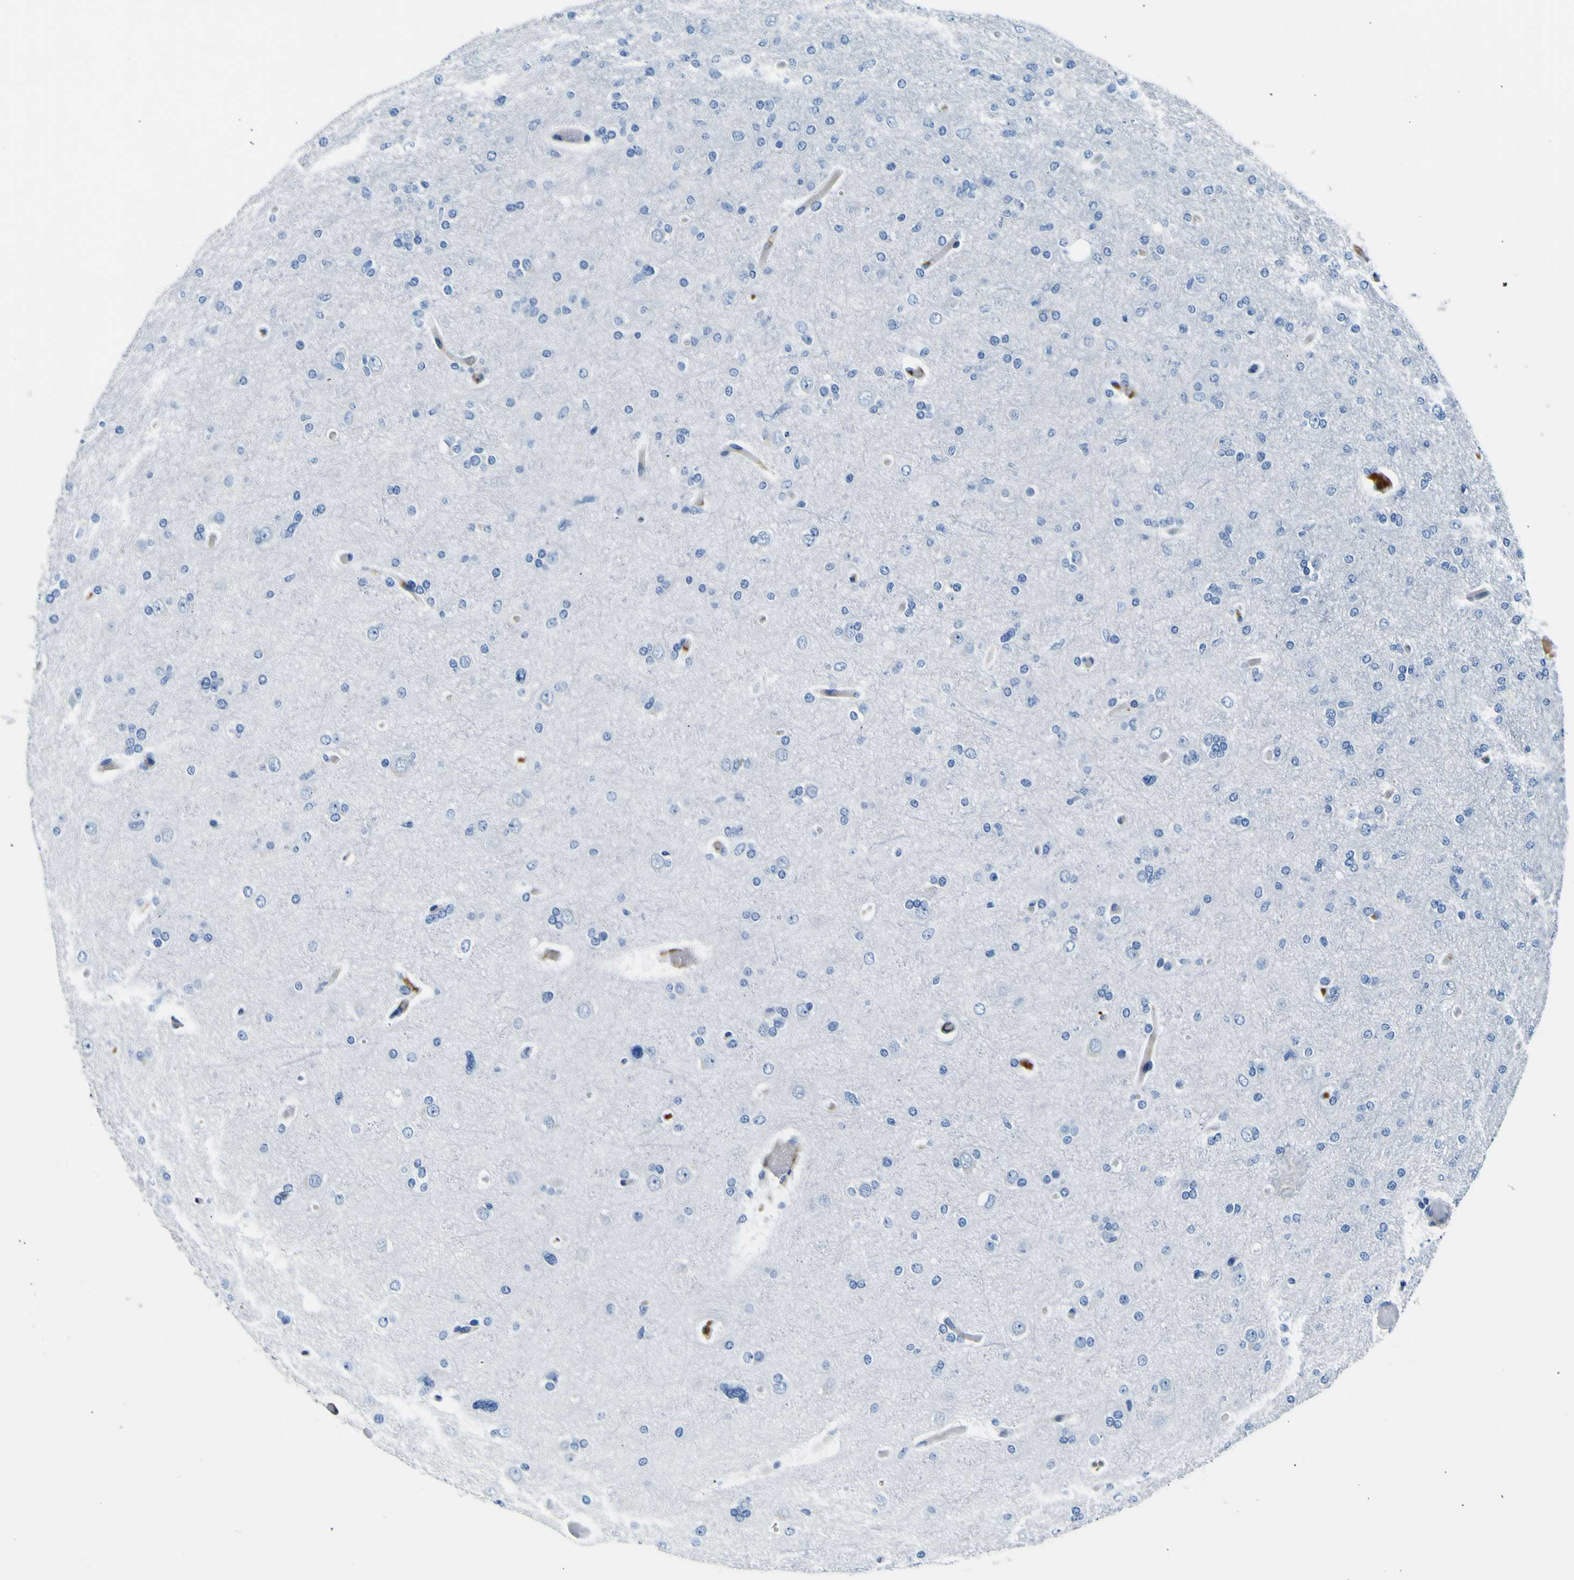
{"staining": {"intensity": "negative", "quantity": "none", "location": "none"}, "tissue": "glioma", "cell_type": "Tumor cells", "image_type": "cancer", "snomed": [{"axis": "morphology", "description": "Glioma, malignant, High grade"}, {"axis": "topography", "description": "Cerebral cortex"}], "caption": "The IHC micrograph has no significant expression in tumor cells of malignant glioma (high-grade) tissue.", "gene": "ADGRA2", "patient": {"sex": "female", "age": 36}}